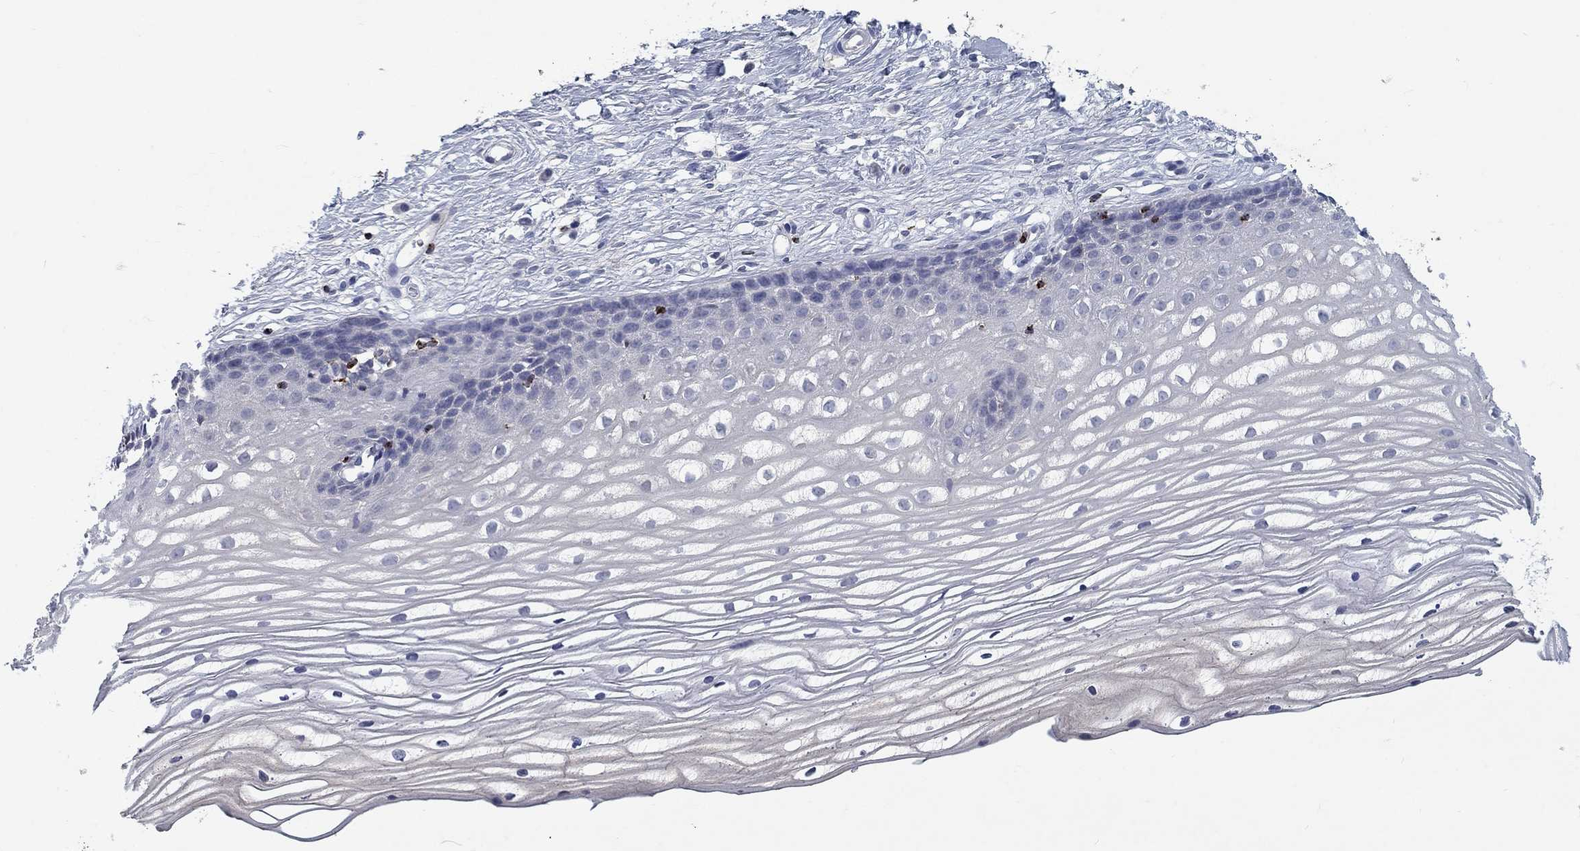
{"staining": {"intensity": "negative", "quantity": "none", "location": "none"}, "tissue": "cervix", "cell_type": "Glandular cells", "image_type": "normal", "snomed": [{"axis": "morphology", "description": "Normal tissue, NOS"}, {"axis": "topography", "description": "Cervix"}], "caption": "Glandular cells show no significant expression in benign cervix. Brightfield microscopy of IHC stained with DAB (brown) and hematoxylin (blue), captured at high magnification.", "gene": "GZMA", "patient": {"sex": "female", "age": 40}}